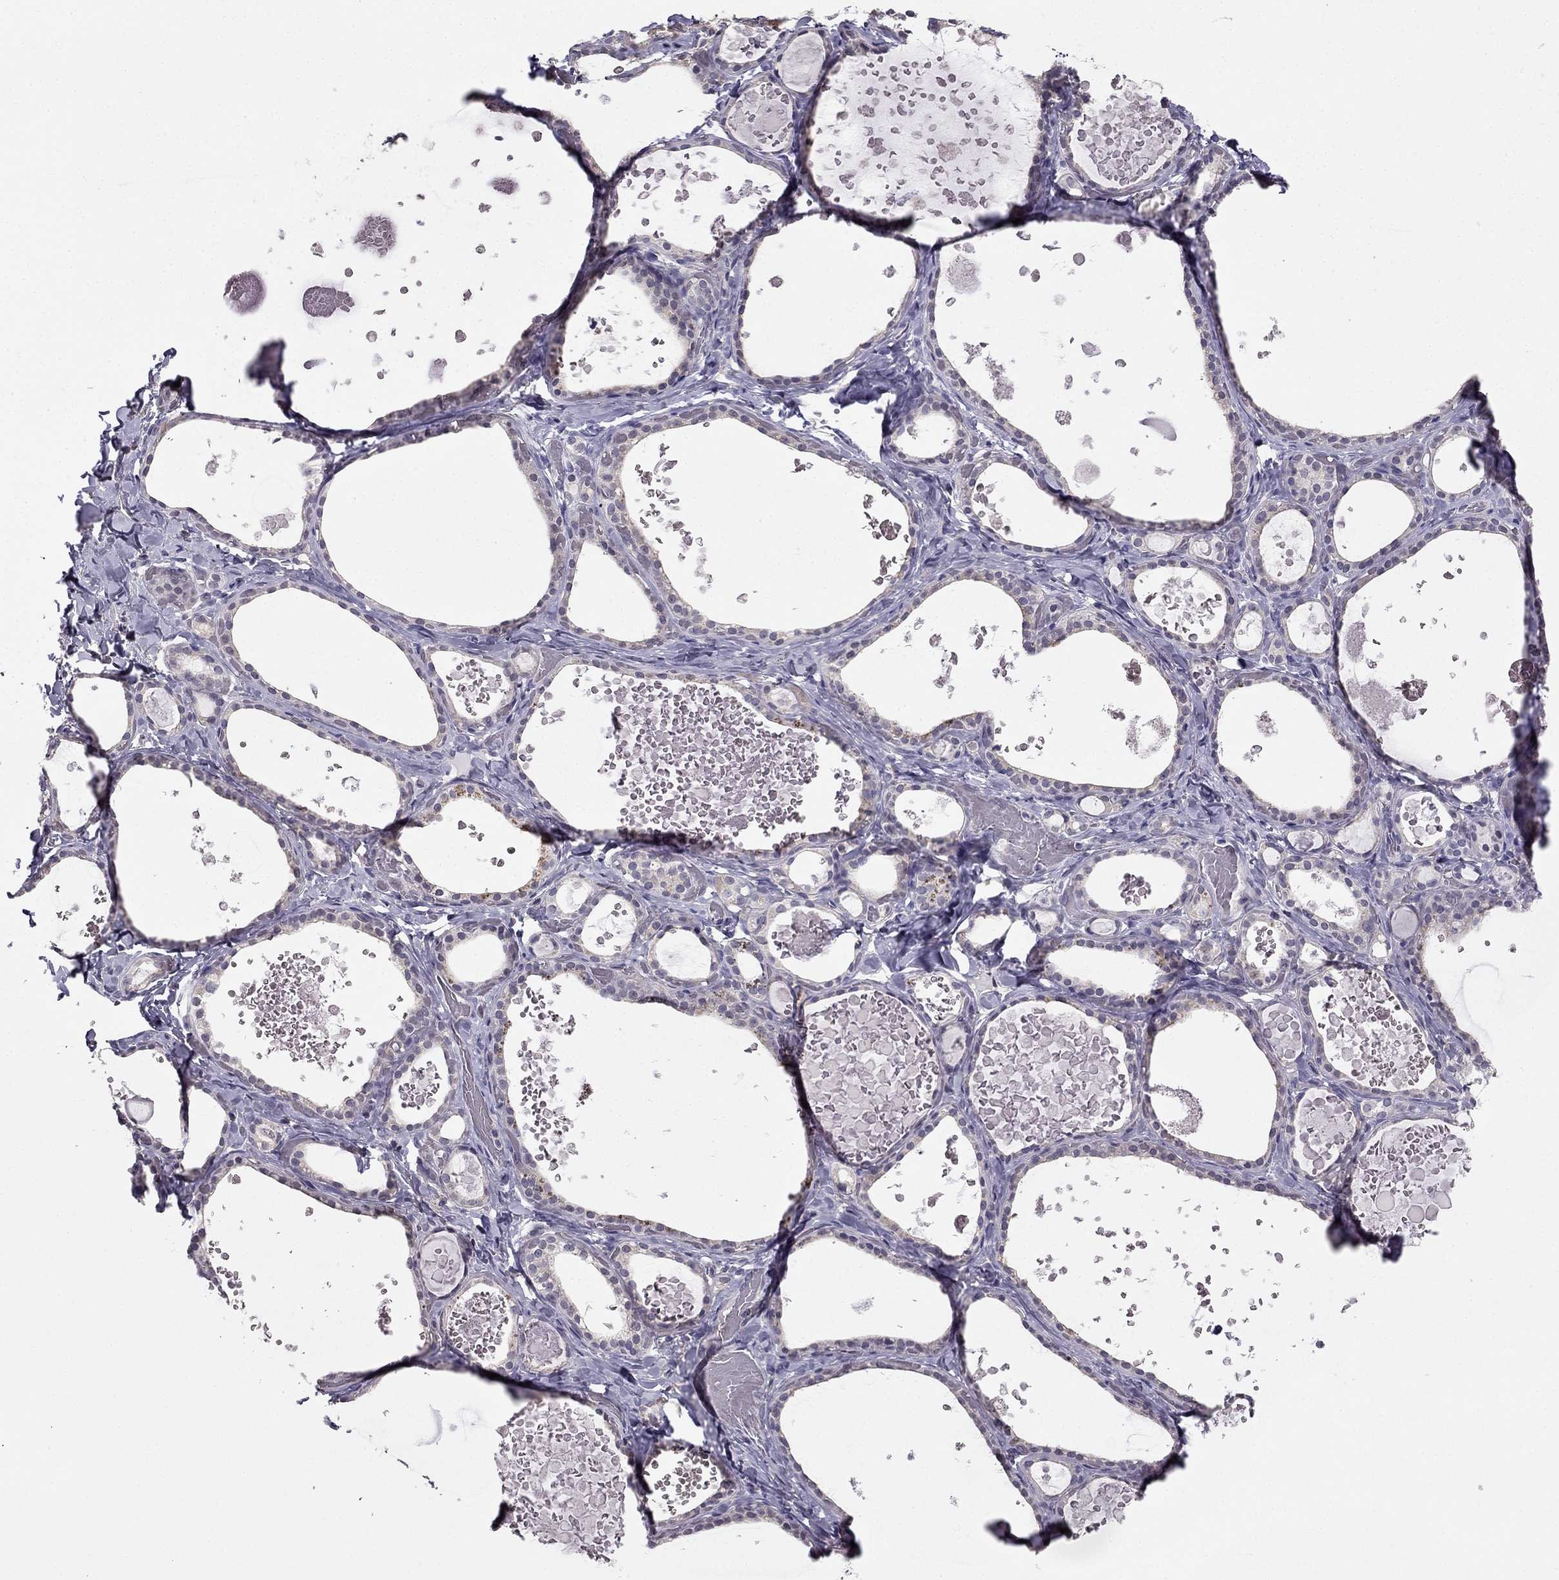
{"staining": {"intensity": "negative", "quantity": "none", "location": "none"}, "tissue": "thyroid gland", "cell_type": "Glandular cells", "image_type": "normal", "snomed": [{"axis": "morphology", "description": "Normal tissue, NOS"}, {"axis": "topography", "description": "Thyroid gland"}], "caption": "This is an immunohistochemistry (IHC) histopathology image of benign human thyroid gland. There is no positivity in glandular cells.", "gene": "HSFX1", "patient": {"sex": "female", "age": 56}}